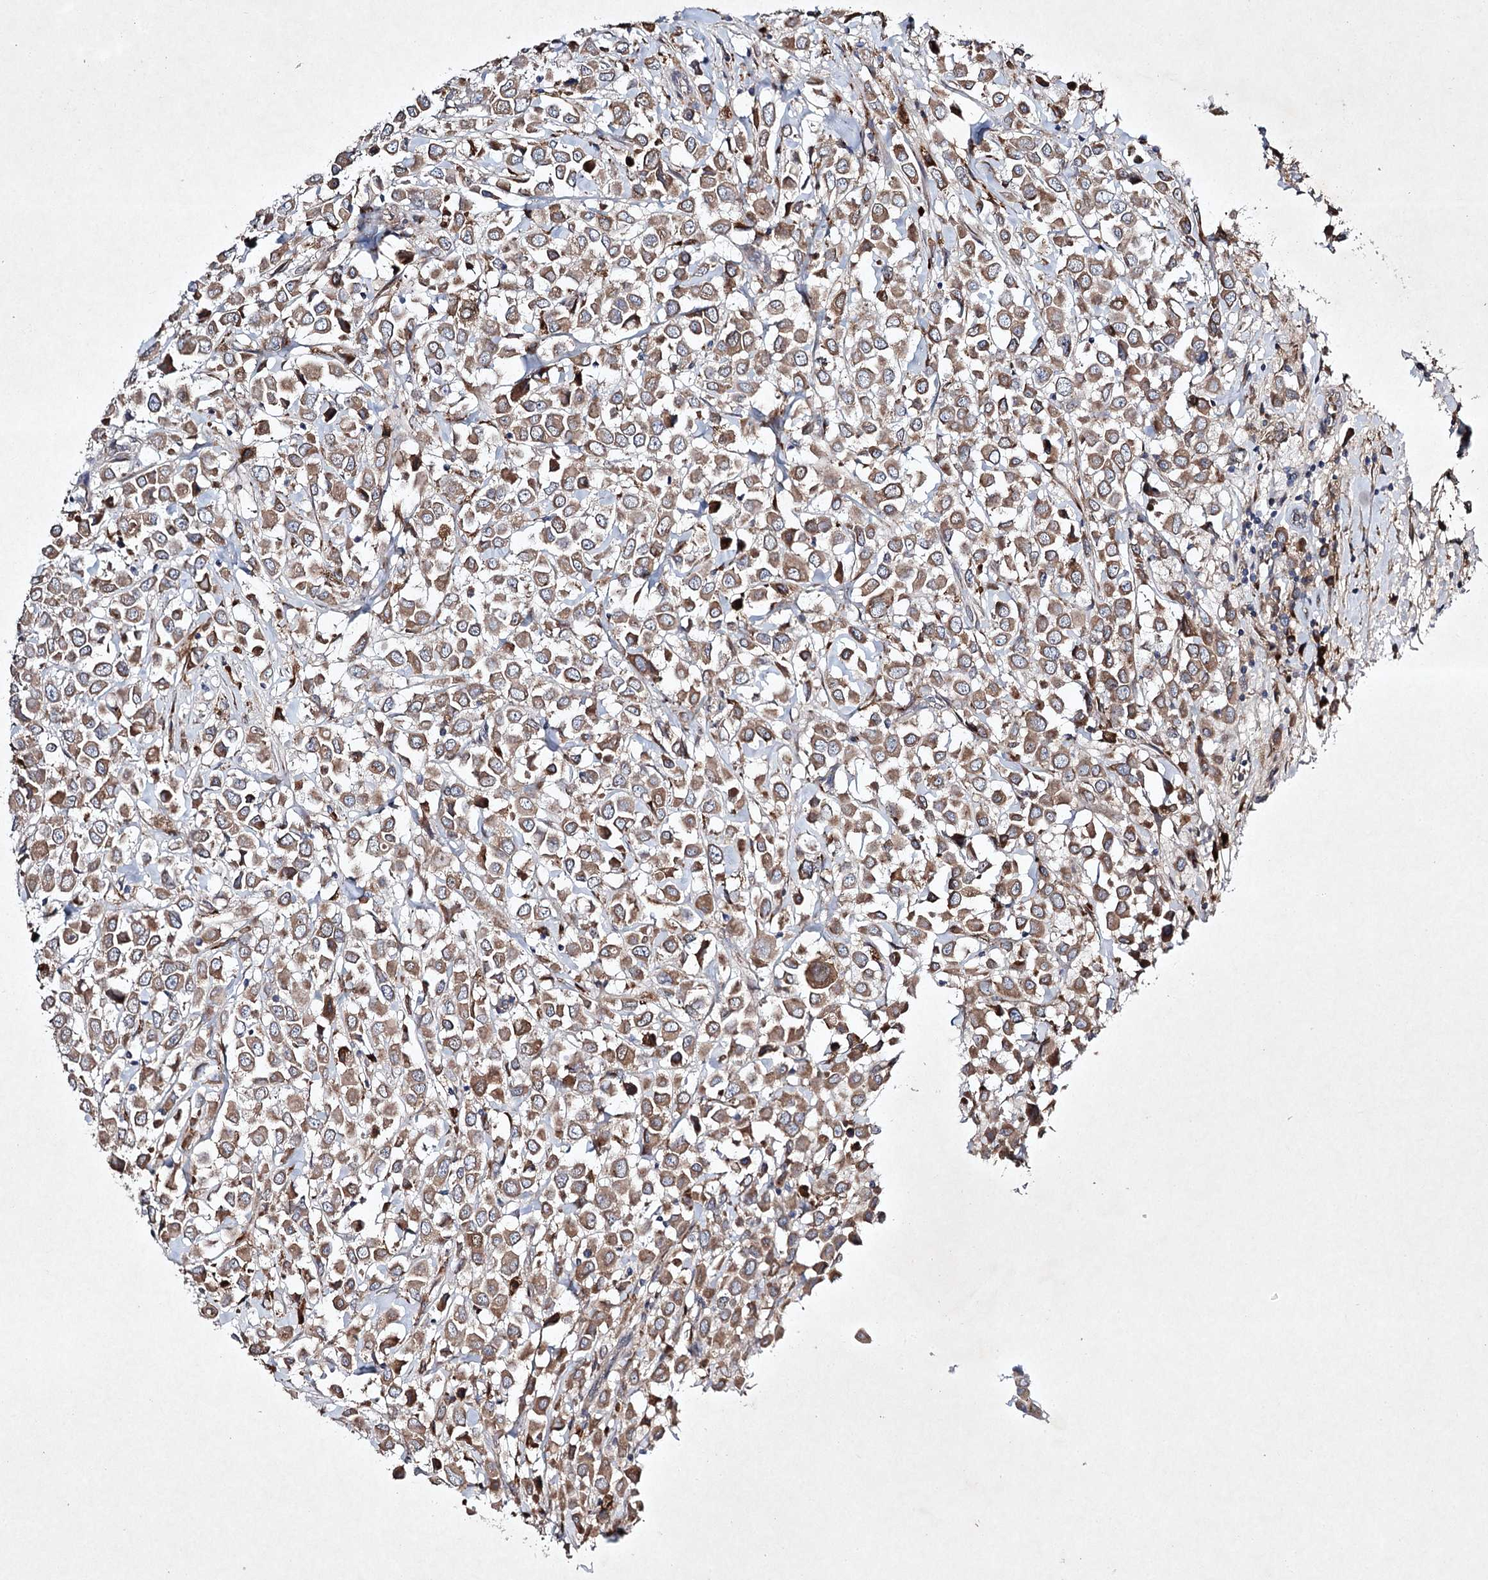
{"staining": {"intensity": "moderate", "quantity": ">75%", "location": "cytoplasmic/membranous"}, "tissue": "breast cancer", "cell_type": "Tumor cells", "image_type": "cancer", "snomed": [{"axis": "morphology", "description": "Duct carcinoma"}, {"axis": "topography", "description": "Breast"}], "caption": "Immunohistochemical staining of invasive ductal carcinoma (breast) demonstrates medium levels of moderate cytoplasmic/membranous expression in about >75% of tumor cells.", "gene": "ALG9", "patient": {"sex": "female", "age": 61}}